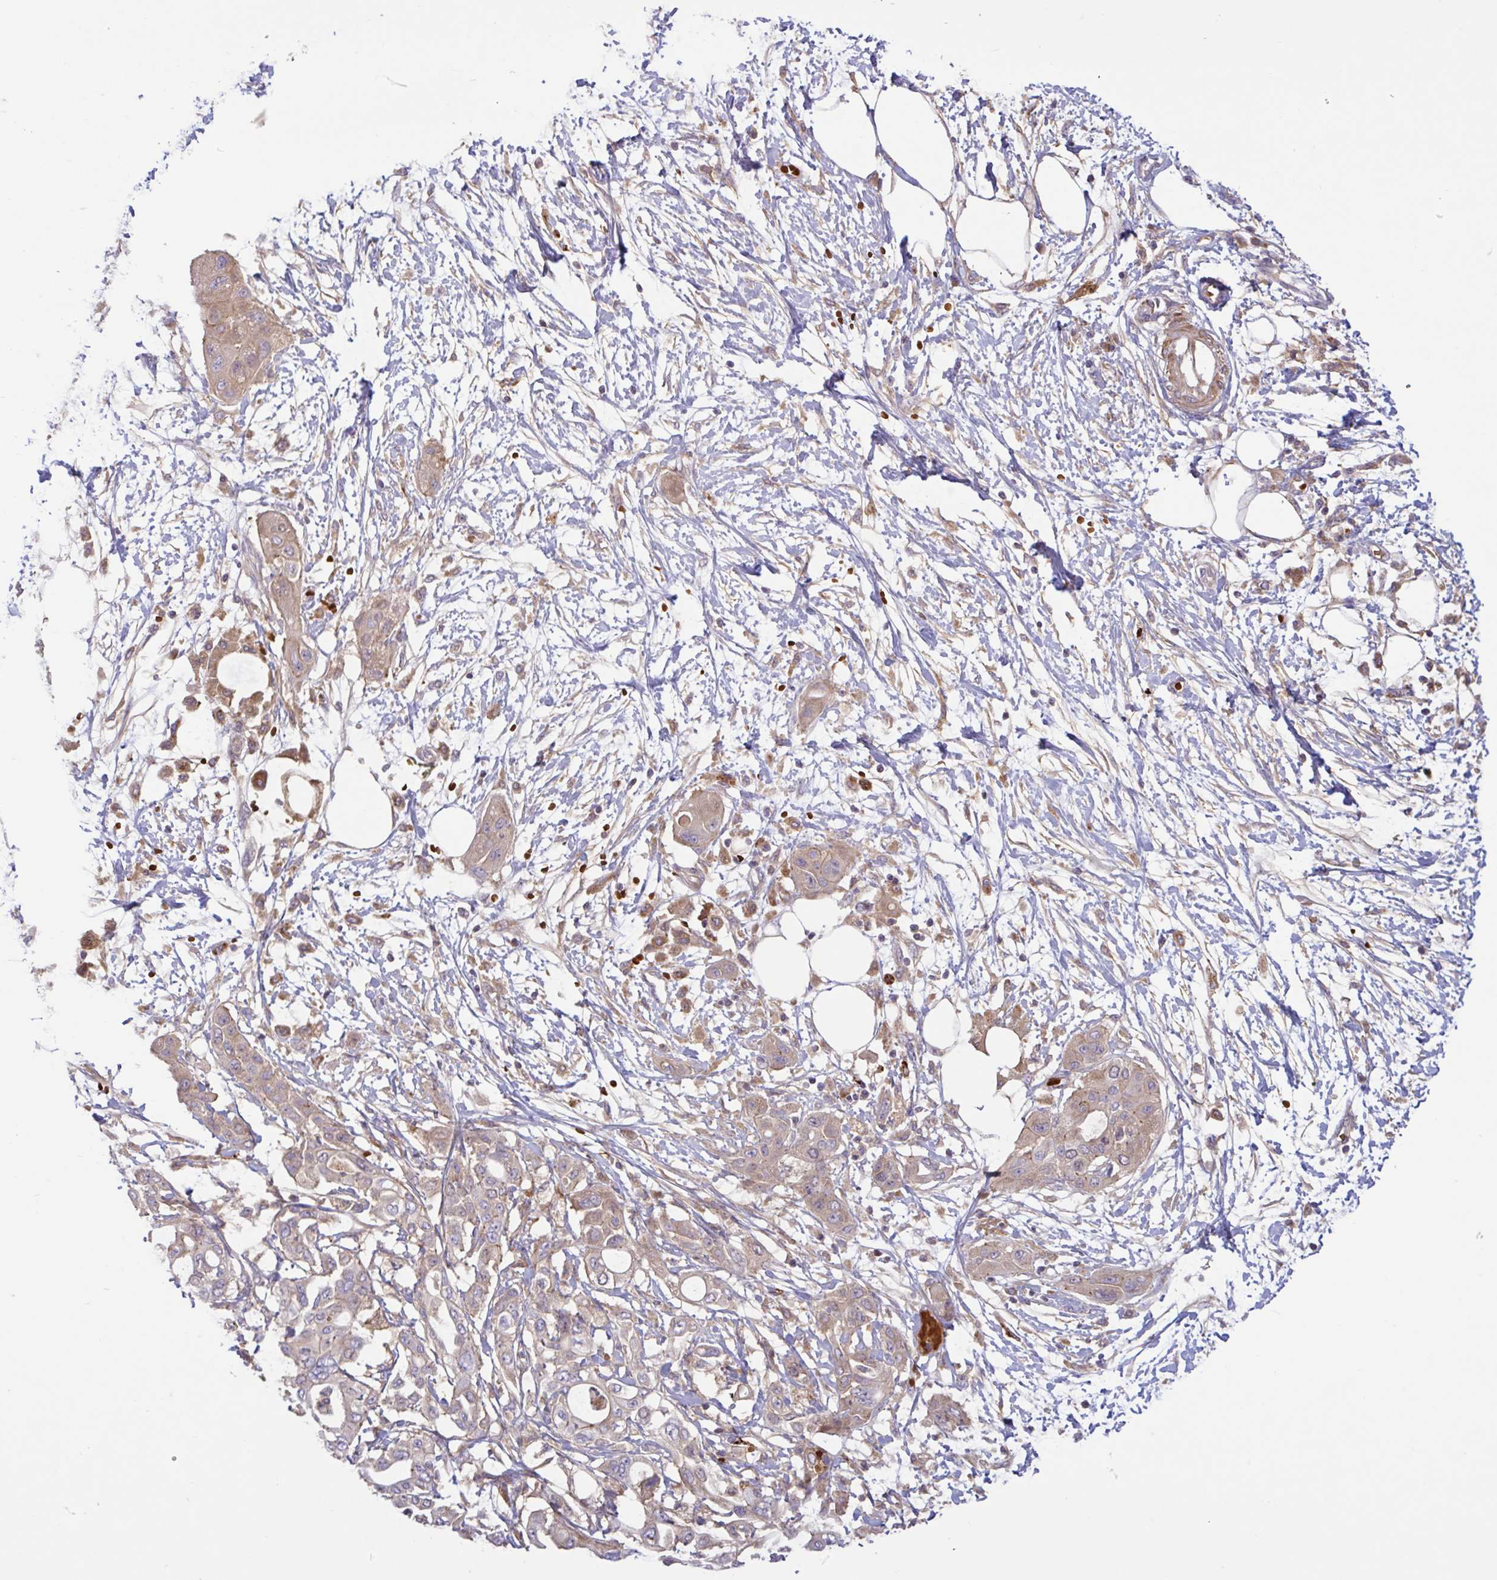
{"staining": {"intensity": "weak", "quantity": "25%-75%", "location": "cytoplasmic/membranous"}, "tissue": "pancreatic cancer", "cell_type": "Tumor cells", "image_type": "cancer", "snomed": [{"axis": "morphology", "description": "Adenocarcinoma, NOS"}, {"axis": "topography", "description": "Pancreas"}], "caption": "A brown stain highlights weak cytoplasmic/membranous expression of a protein in adenocarcinoma (pancreatic) tumor cells.", "gene": "IL1R1", "patient": {"sex": "male", "age": 68}}